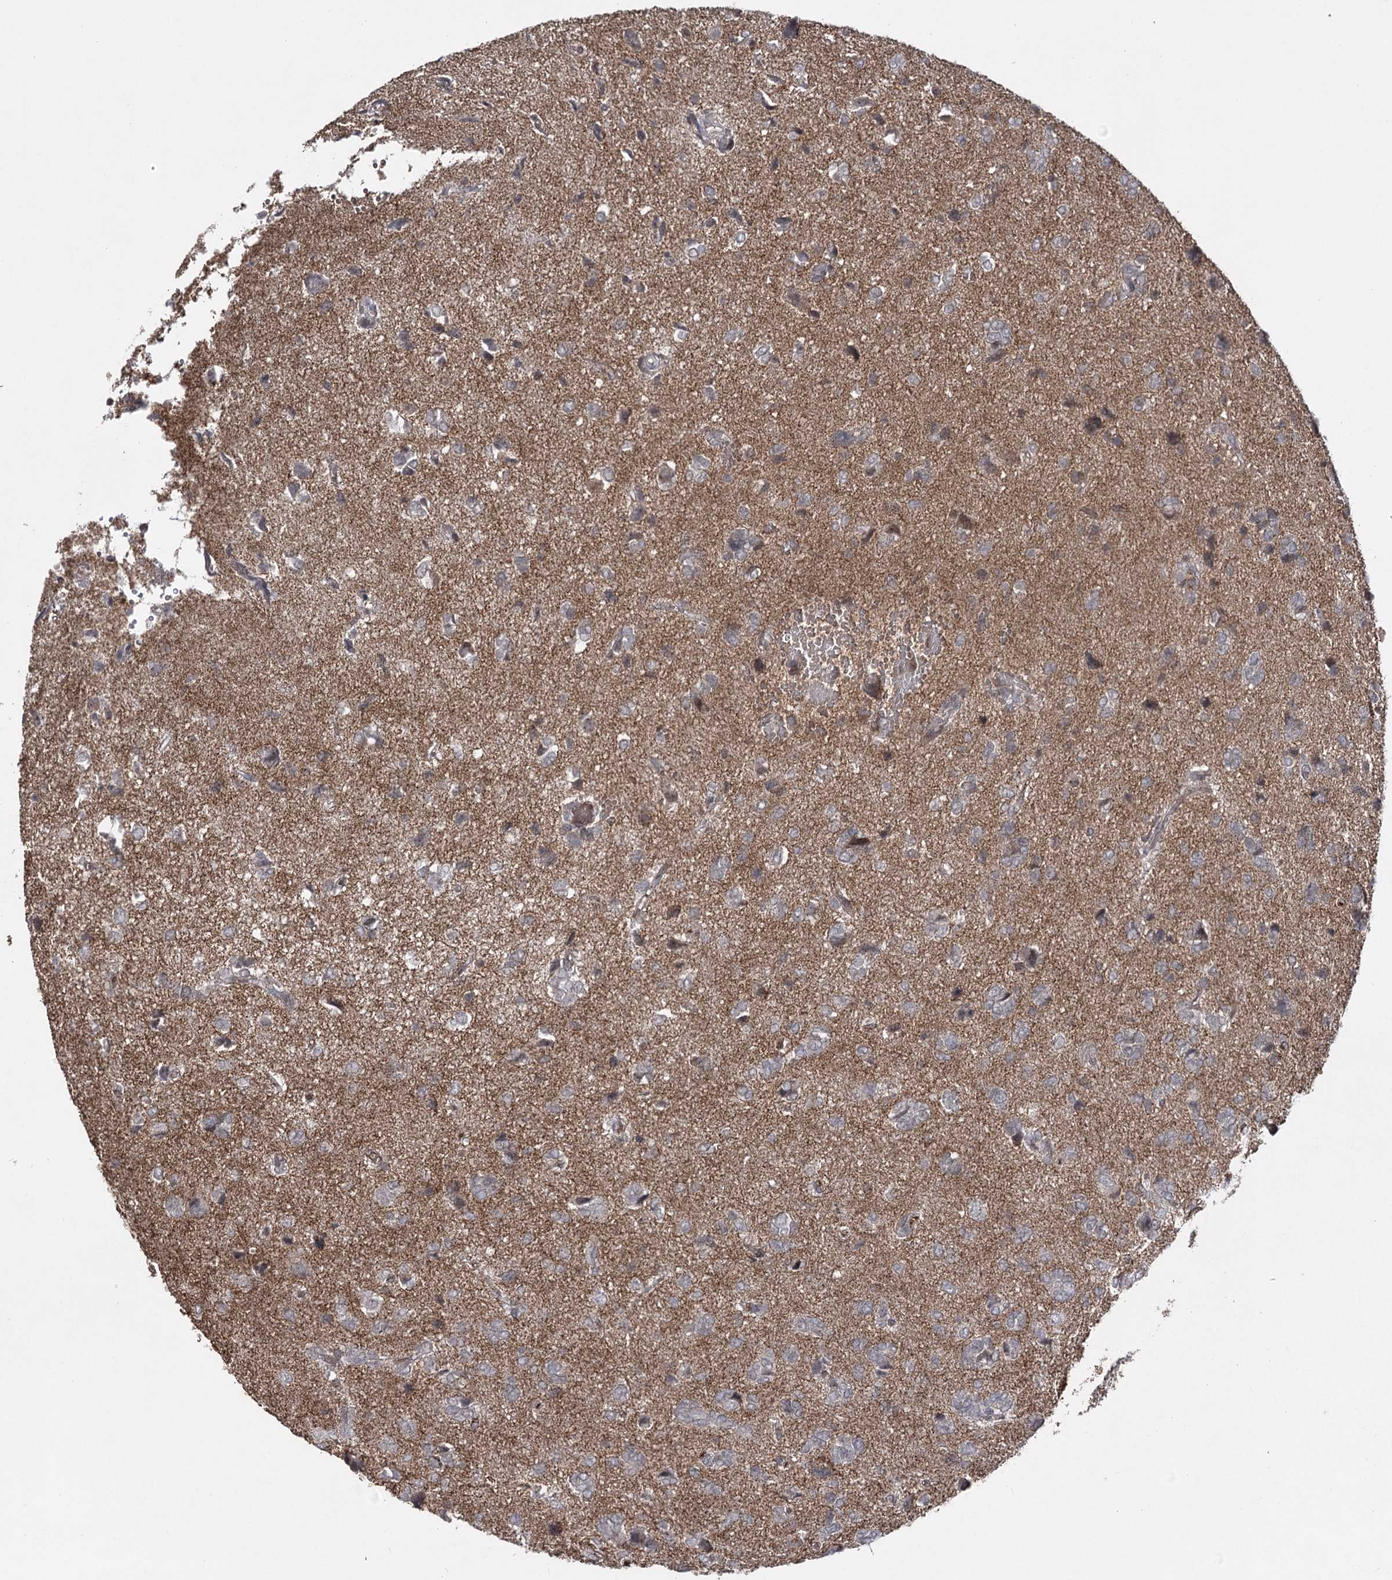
{"staining": {"intensity": "weak", "quantity": "<25%", "location": "cytoplasmic/membranous"}, "tissue": "glioma", "cell_type": "Tumor cells", "image_type": "cancer", "snomed": [{"axis": "morphology", "description": "Glioma, malignant, High grade"}, {"axis": "topography", "description": "Brain"}], "caption": "A micrograph of high-grade glioma (malignant) stained for a protein shows no brown staining in tumor cells.", "gene": "SYNGR3", "patient": {"sex": "female", "age": 59}}